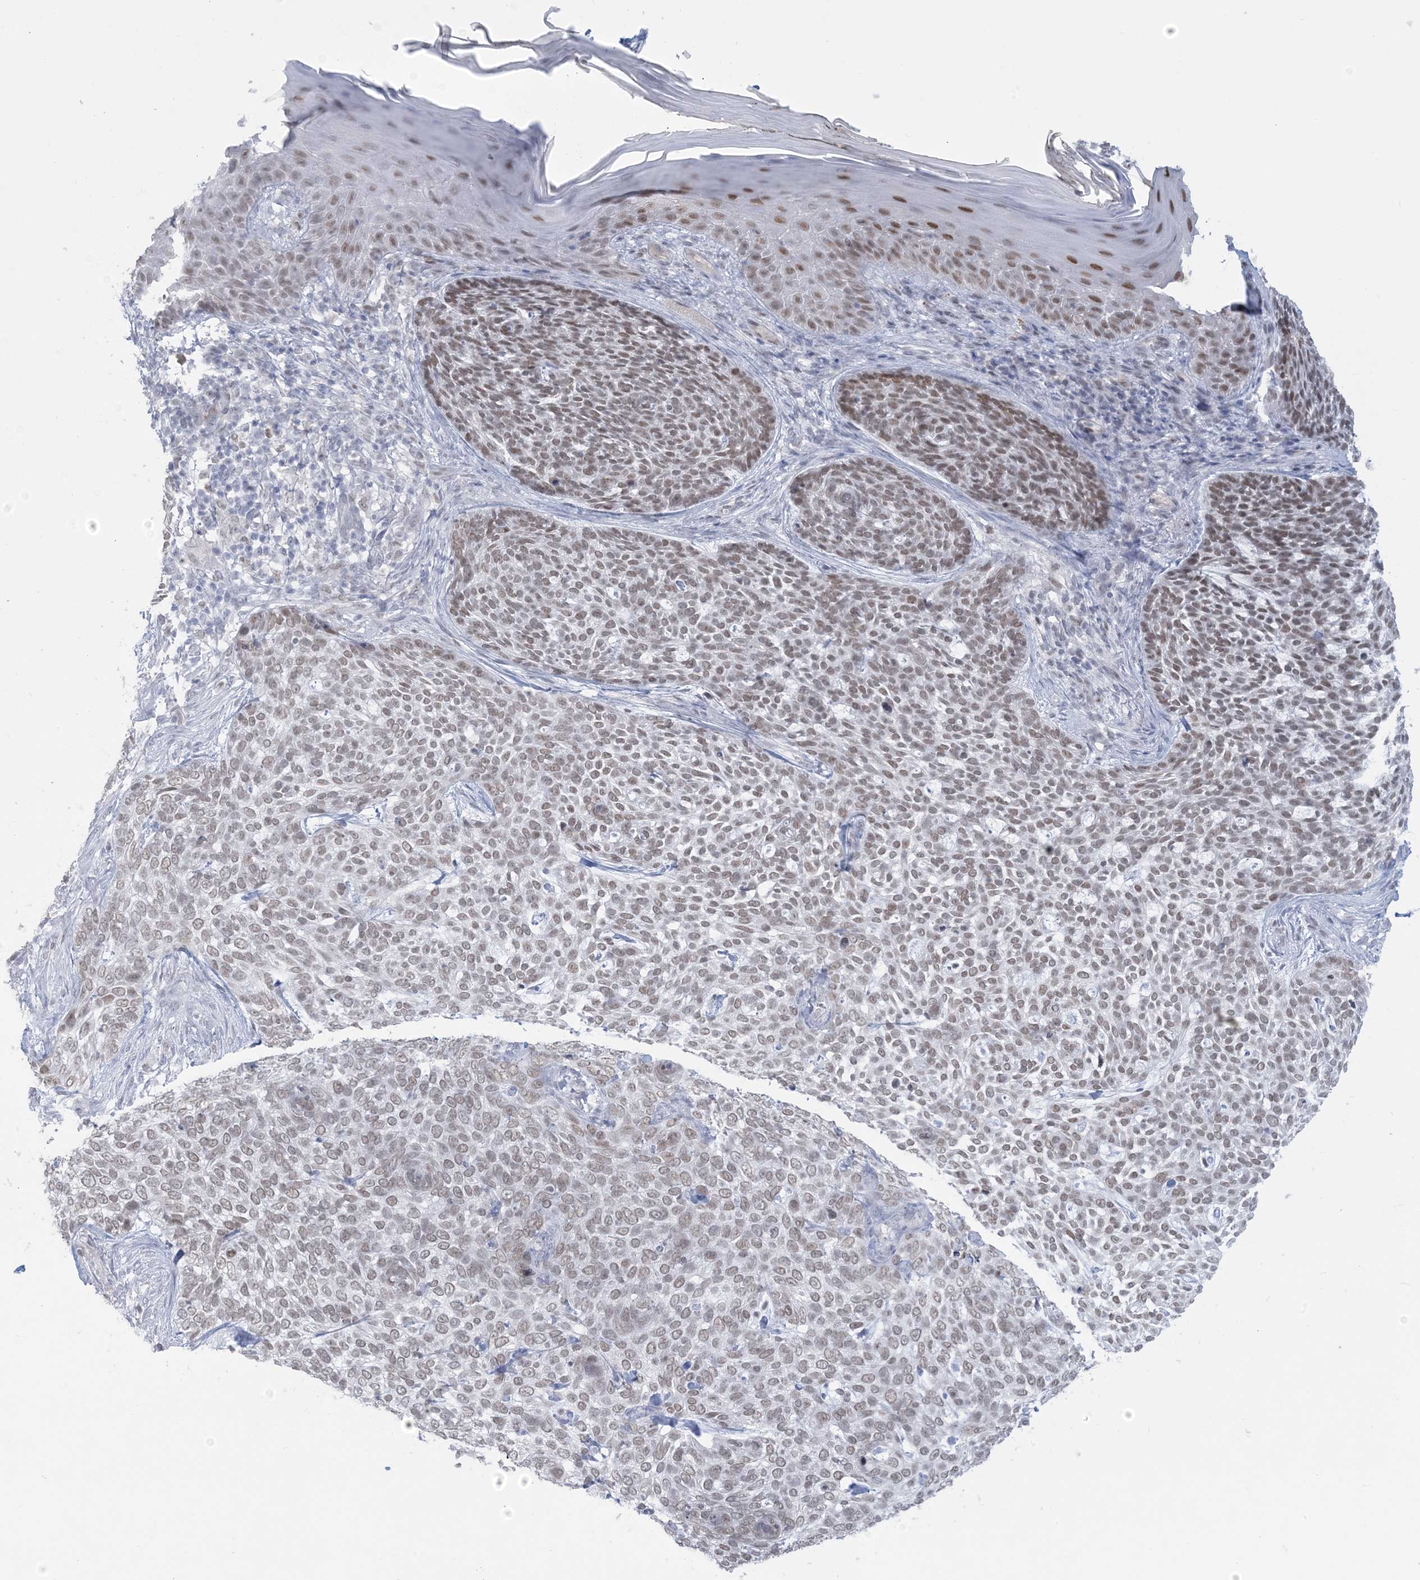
{"staining": {"intensity": "weak", "quantity": ">75%", "location": "nuclear"}, "tissue": "skin cancer", "cell_type": "Tumor cells", "image_type": "cancer", "snomed": [{"axis": "morphology", "description": "Basal cell carcinoma"}, {"axis": "topography", "description": "Skin"}], "caption": "A low amount of weak nuclear positivity is identified in approximately >75% of tumor cells in basal cell carcinoma (skin) tissue. Immunohistochemistry stains the protein in brown and the nuclei are stained blue.", "gene": "HOMEZ", "patient": {"sex": "female", "age": 64}}